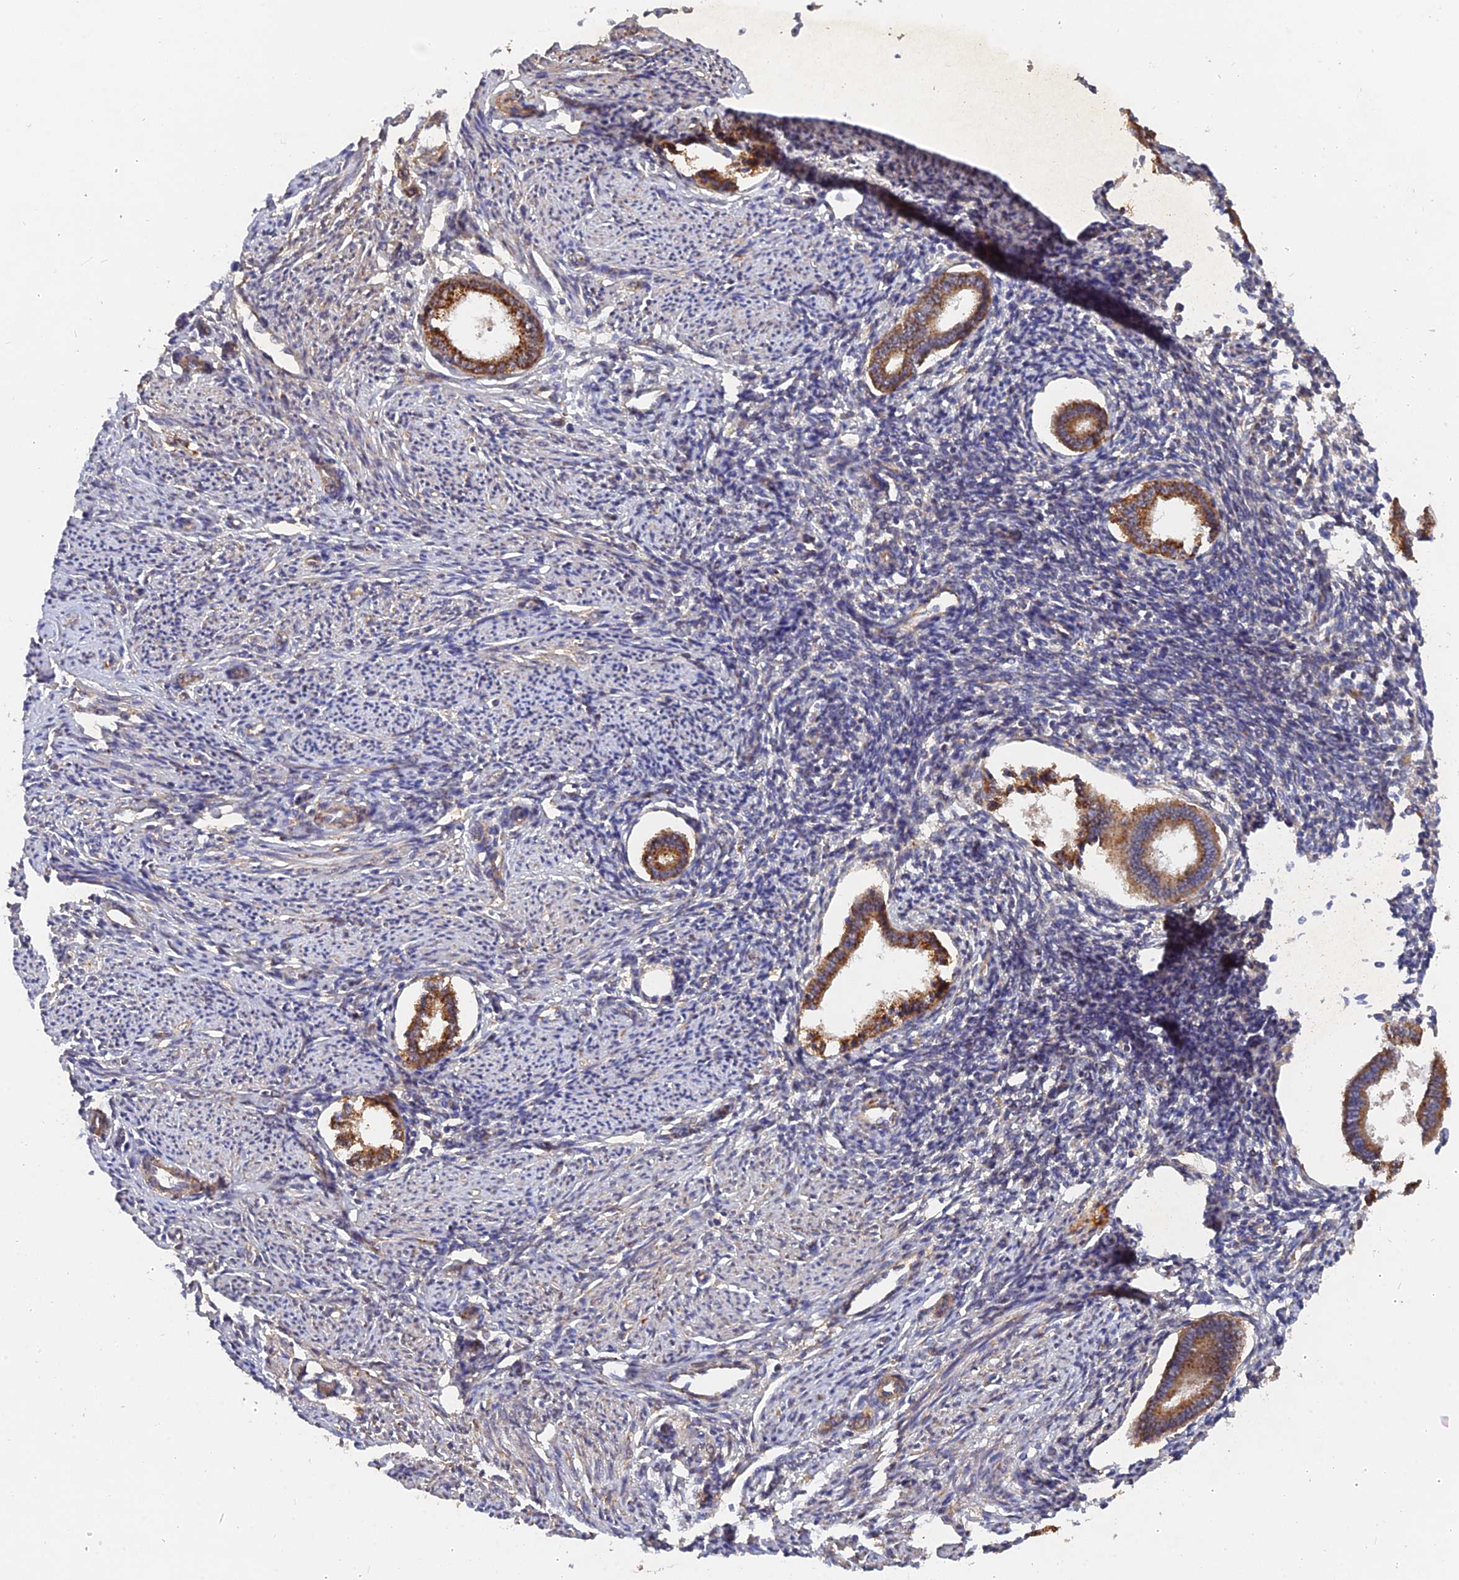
{"staining": {"intensity": "negative", "quantity": "none", "location": "none"}, "tissue": "endometrium", "cell_type": "Cells in endometrial stroma", "image_type": "normal", "snomed": [{"axis": "morphology", "description": "Normal tissue, NOS"}, {"axis": "topography", "description": "Endometrium"}], "caption": "Immunohistochemistry histopathology image of unremarkable endometrium stained for a protein (brown), which demonstrates no expression in cells in endometrial stroma.", "gene": "SLC38A11", "patient": {"sex": "female", "age": 56}}